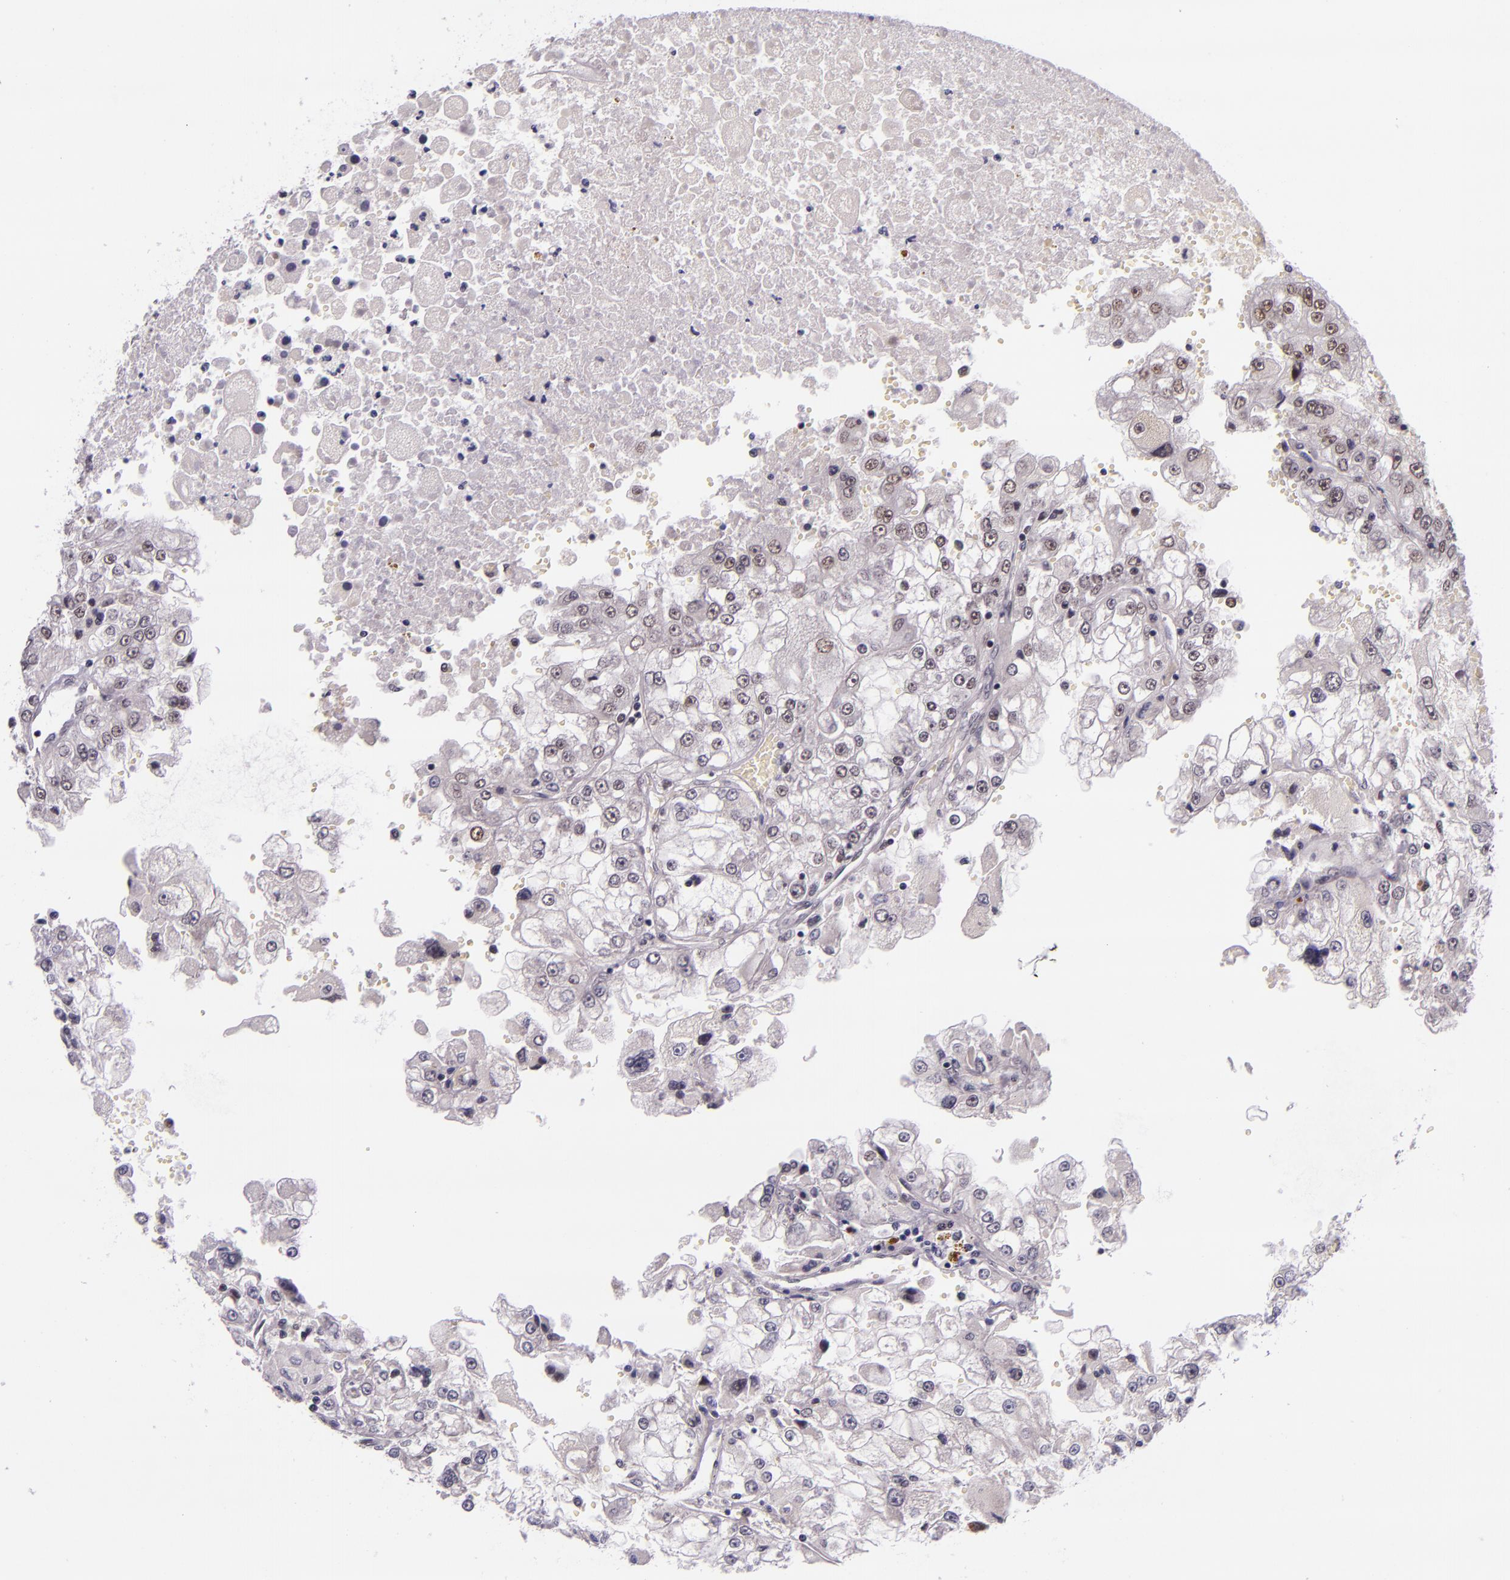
{"staining": {"intensity": "weak", "quantity": ">75%", "location": "nuclear"}, "tissue": "renal cancer", "cell_type": "Tumor cells", "image_type": "cancer", "snomed": [{"axis": "morphology", "description": "Adenocarcinoma, NOS"}, {"axis": "topography", "description": "Kidney"}], "caption": "Protein expression analysis of adenocarcinoma (renal) displays weak nuclear expression in about >75% of tumor cells. (DAB IHC with brightfield microscopy, high magnification).", "gene": "GPKOW", "patient": {"sex": "female", "age": 83}}